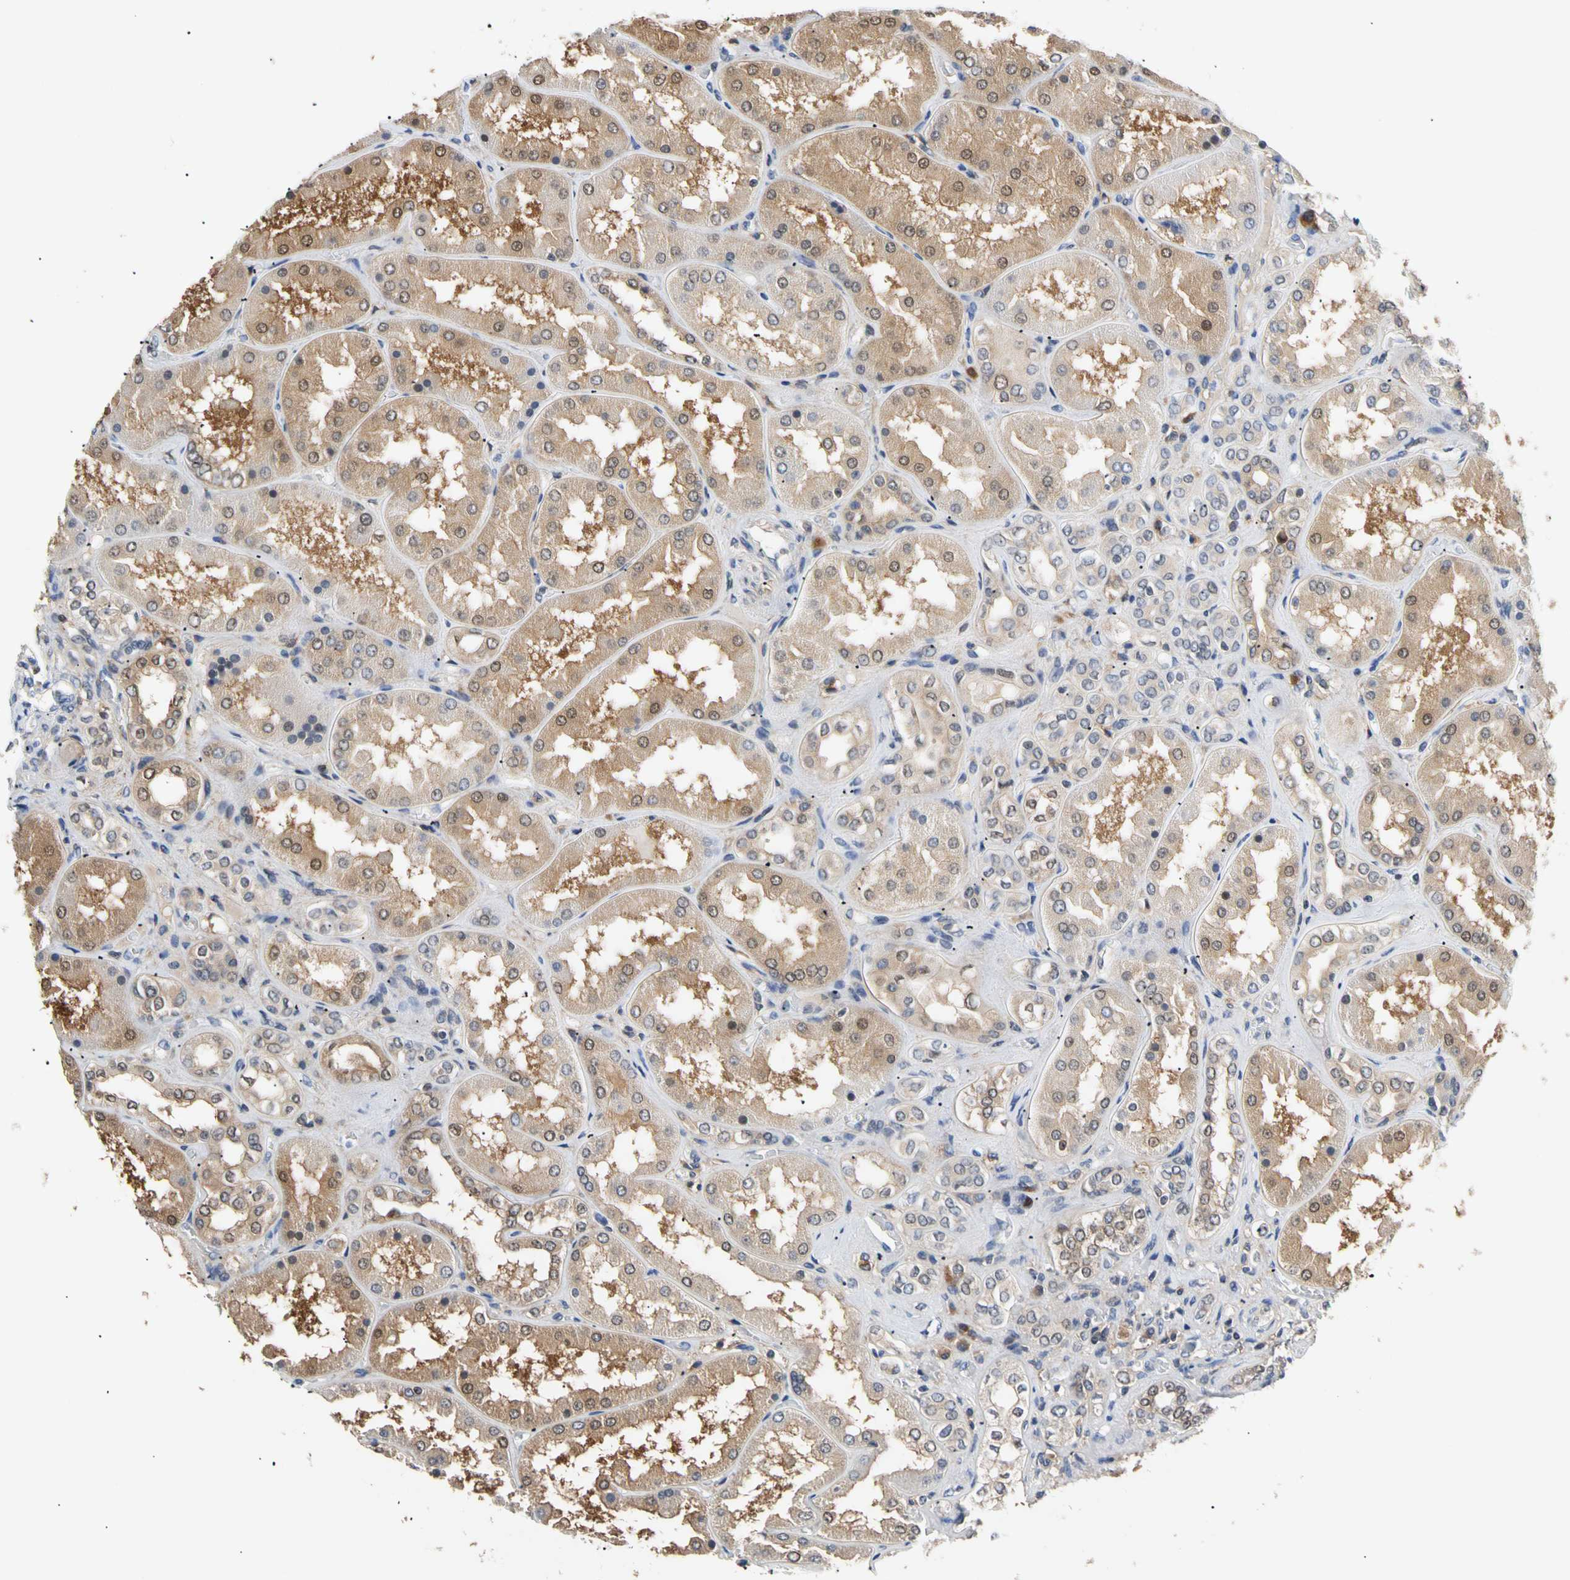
{"staining": {"intensity": "moderate", "quantity": "<25%", "location": "cytoplasmic/membranous"}, "tissue": "kidney", "cell_type": "Cells in glomeruli", "image_type": "normal", "snomed": [{"axis": "morphology", "description": "Normal tissue, NOS"}, {"axis": "topography", "description": "Kidney"}], "caption": "Cells in glomeruli reveal low levels of moderate cytoplasmic/membranous positivity in about <25% of cells in normal kidney.", "gene": "SEC23B", "patient": {"sex": "female", "age": 56}}